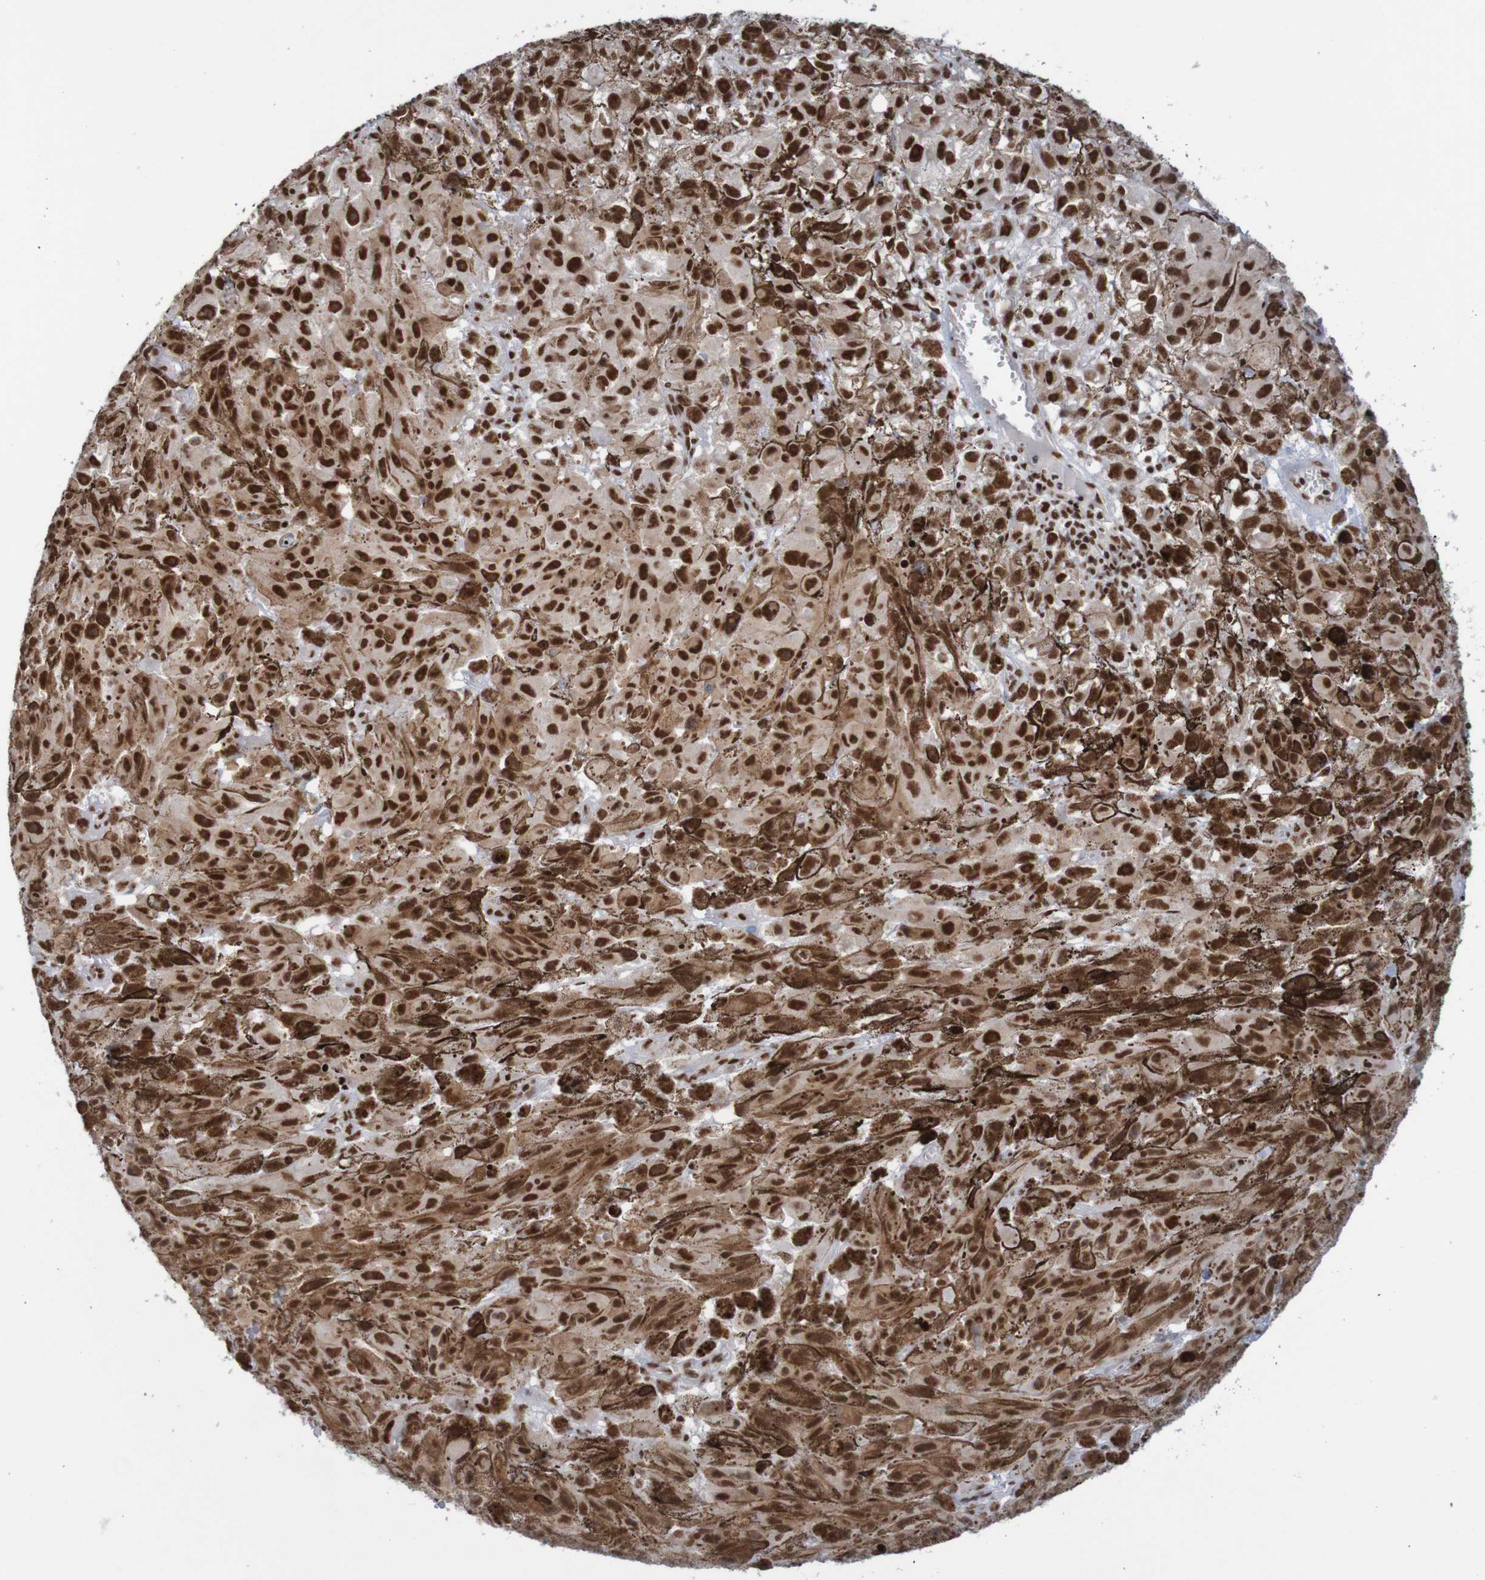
{"staining": {"intensity": "strong", "quantity": ">75%", "location": "nuclear"}, "tissue": "melanoma", "cell_type": "Tumor cells", "image_type": "cancer", "snomed": [{"axis": "morphology", "description": "Malignant melanoma, NOS"}, {"axis": "topography", "description": "Skin"}], "caption": "Tumor cells demonstrate strong nuclear staining in about >75% of cells in malignant melanoma. (DAB IHC with brightfield microscopy, high magnification).", "gene": "THRAP3", "patient": {"sex": "female", "age": 104}}